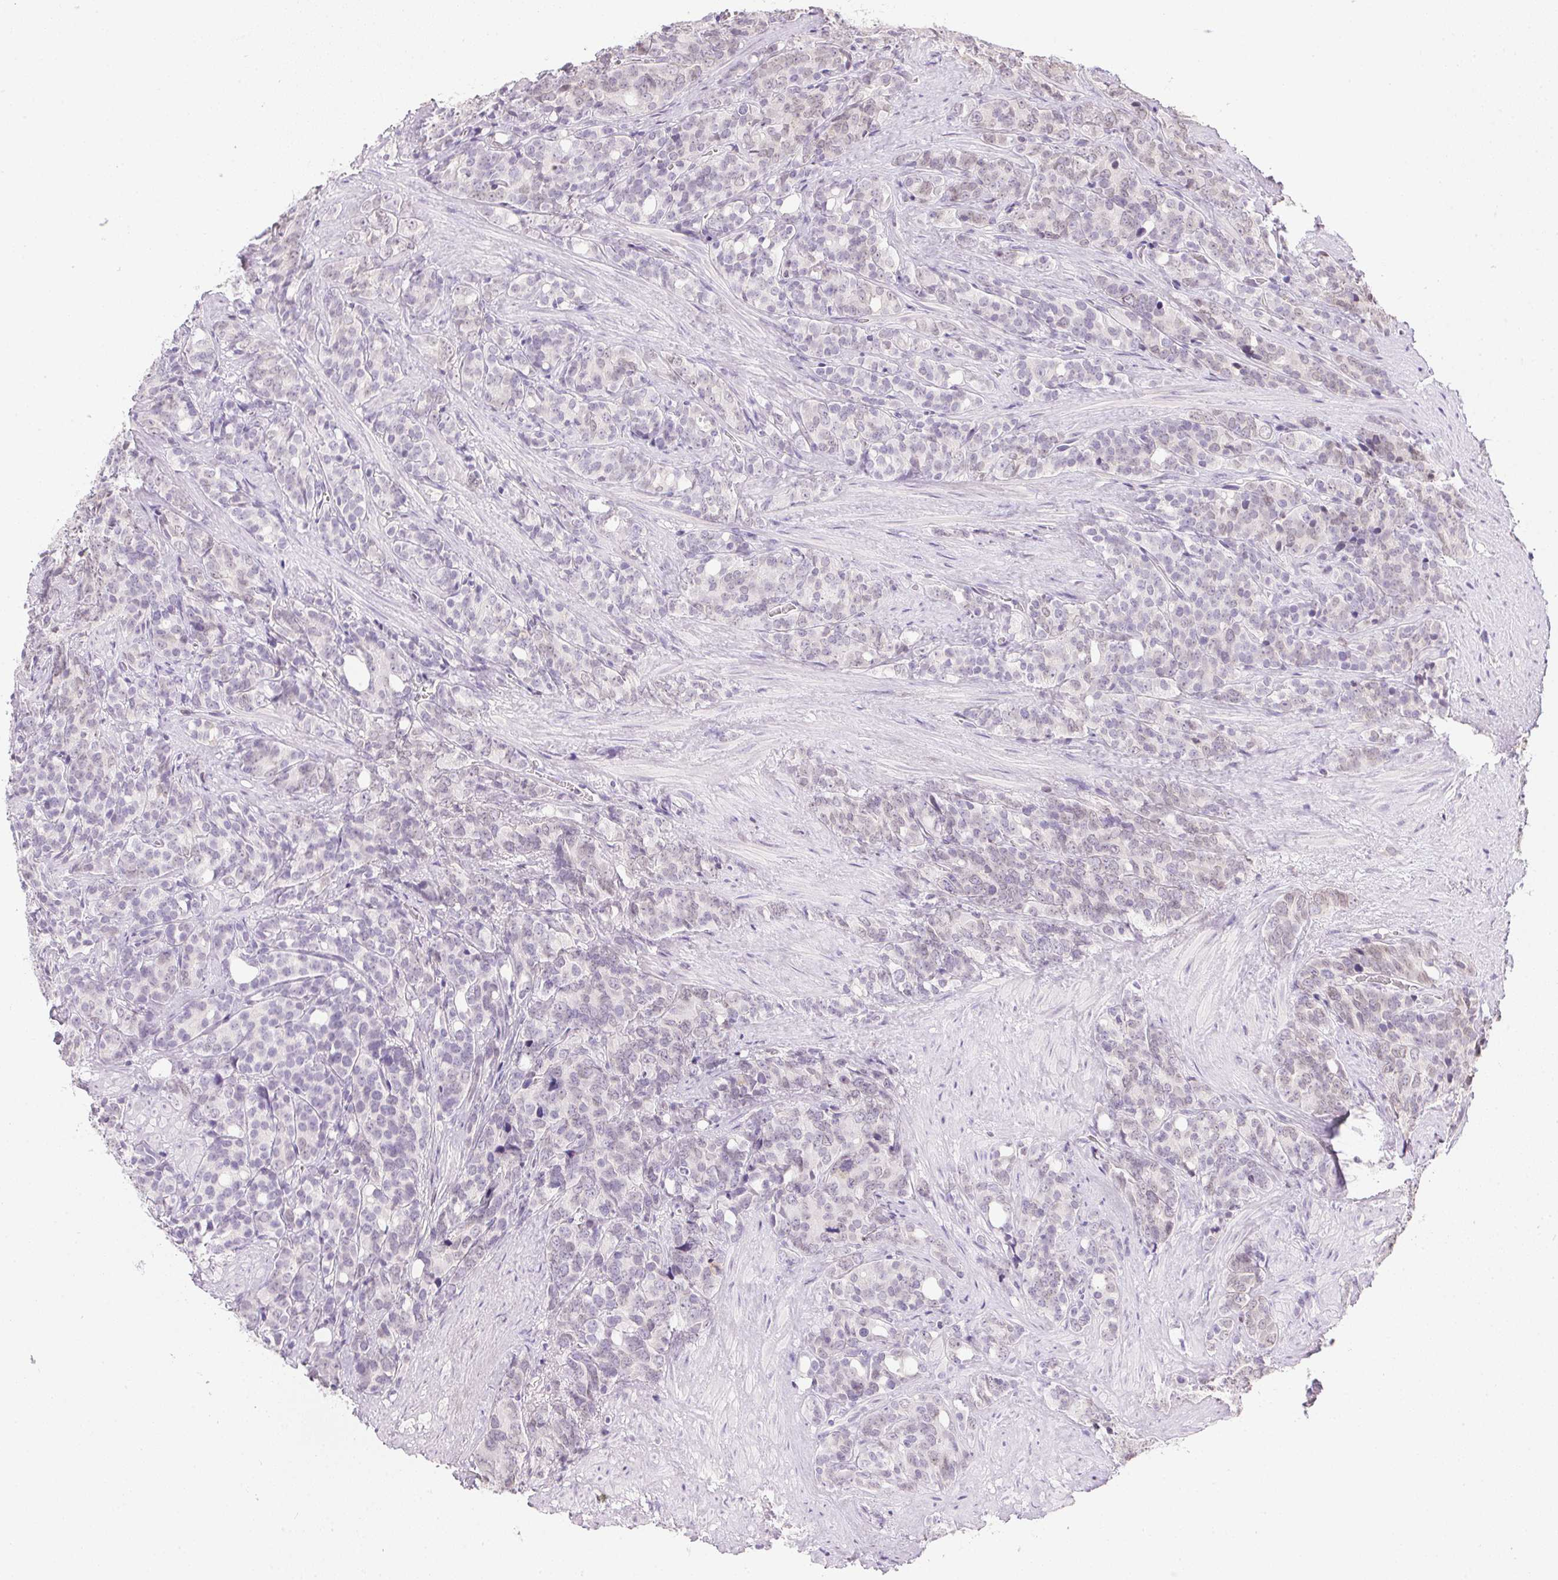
{"staining": {"intensity": "negative", "quantity": "none", "location": "none"}, "tissue": "prostate cancer", "cell_type": "Tumor cells", "image_type": "cancer", "snomed": [{"axis": "morphology", "description": "Adenocarcinoma, High grade"}, {"axis": "topography", "description": "Prostate"}], "caption": "A micrograph of prostate cancer stained for a protein displays no brown staining in tumor cells.", "gene": "PRL", "patient": {"sex": "male", "age": 84}}